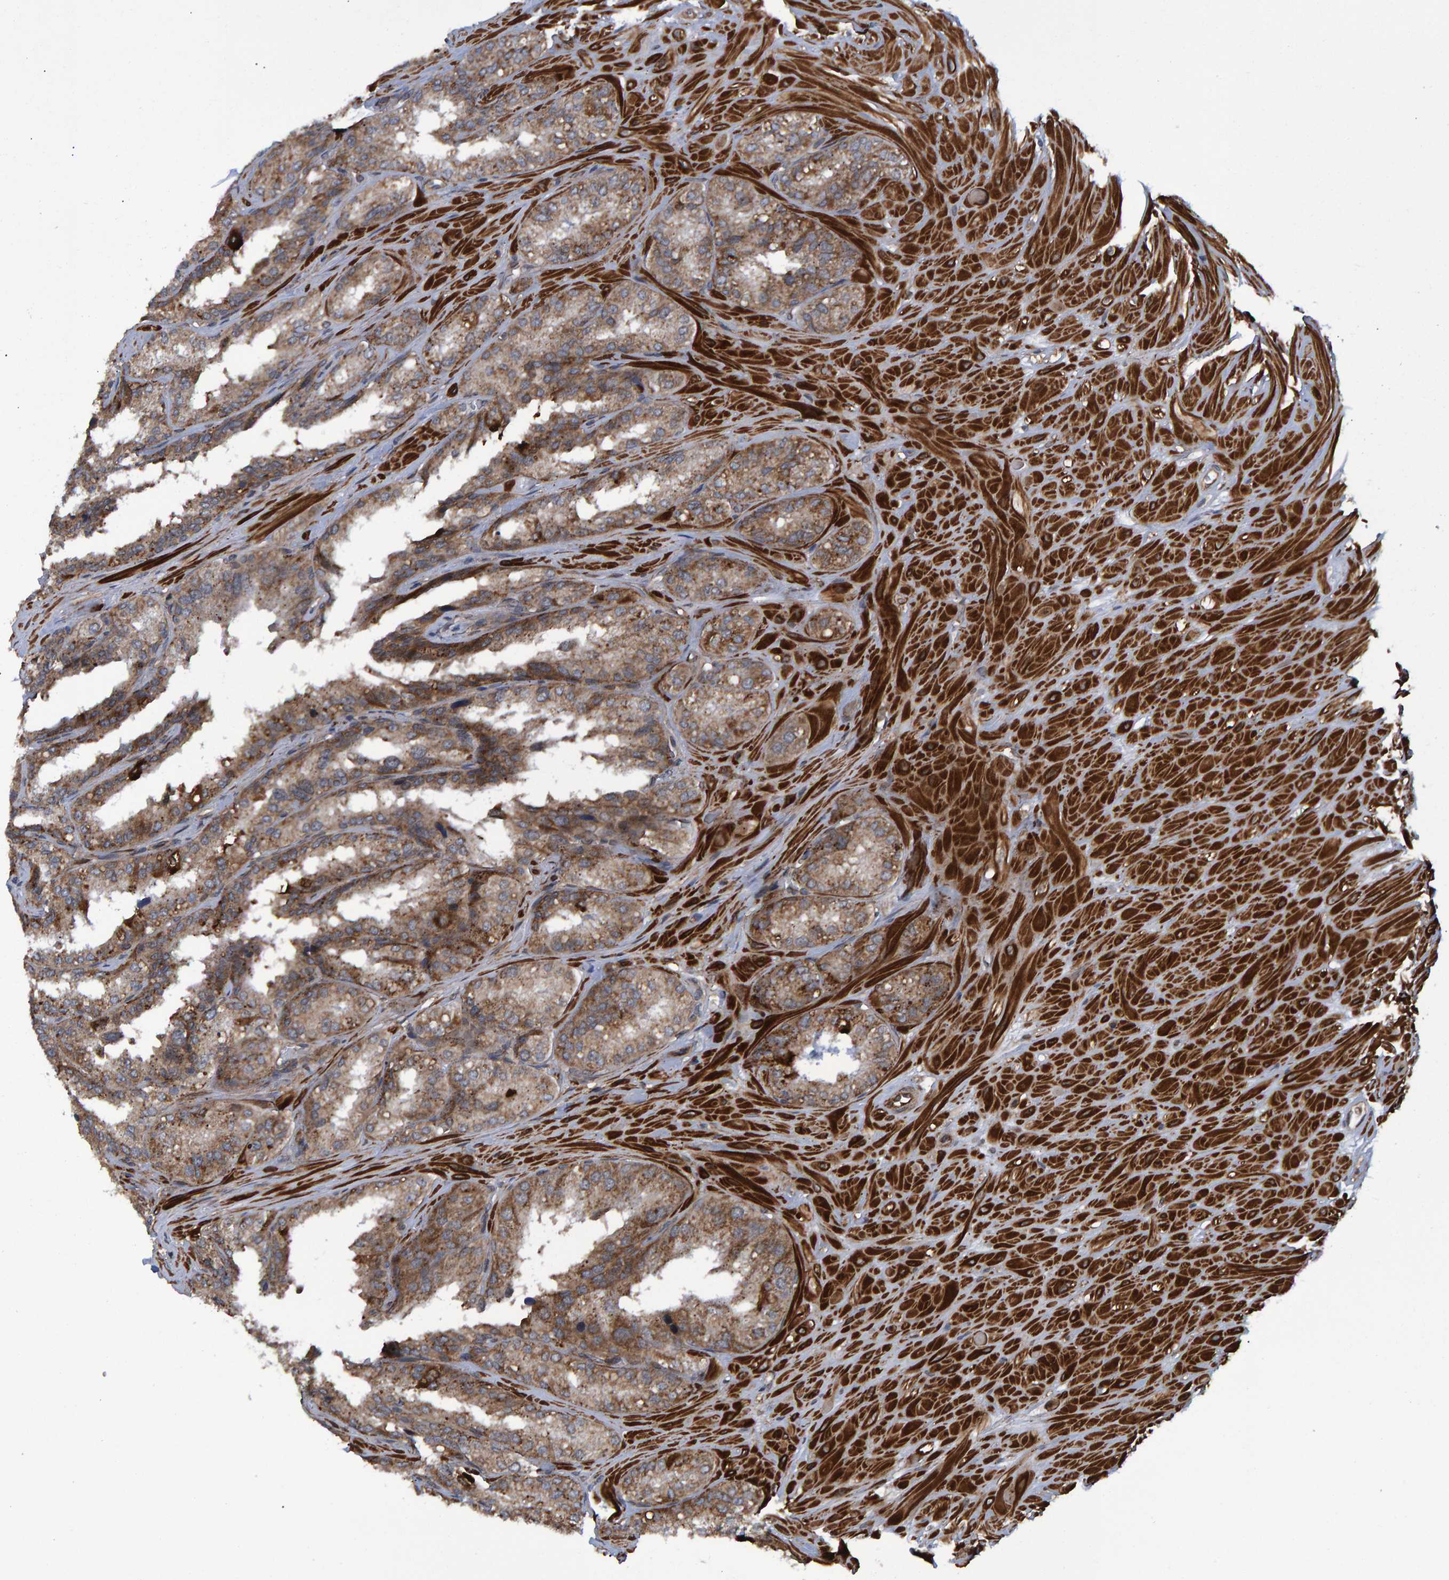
{"staining": {"intensity": "moderate", "quantity": ">75%", "location": "cytoplasmic/membranous"}, "tissue": "seminal vesicle", "cell_type": "Glandular cells", "image_type": "normal", "snomed": [{"axis": "morphology", "description": "Normal tissue, NOS"}, {"axis": "topography", "description": "Prostate"}, {"axis": "topography", "description": "Seminal veicle"}], "caption": "The histopathology image shows staining of benign seminal vesicle, revealing moderate cytoplasmic/membranous protein positivity (brown color) within glandular cells.", "gene": "ATP6V1H", "patient": {"sex": "male", "age": 51}}